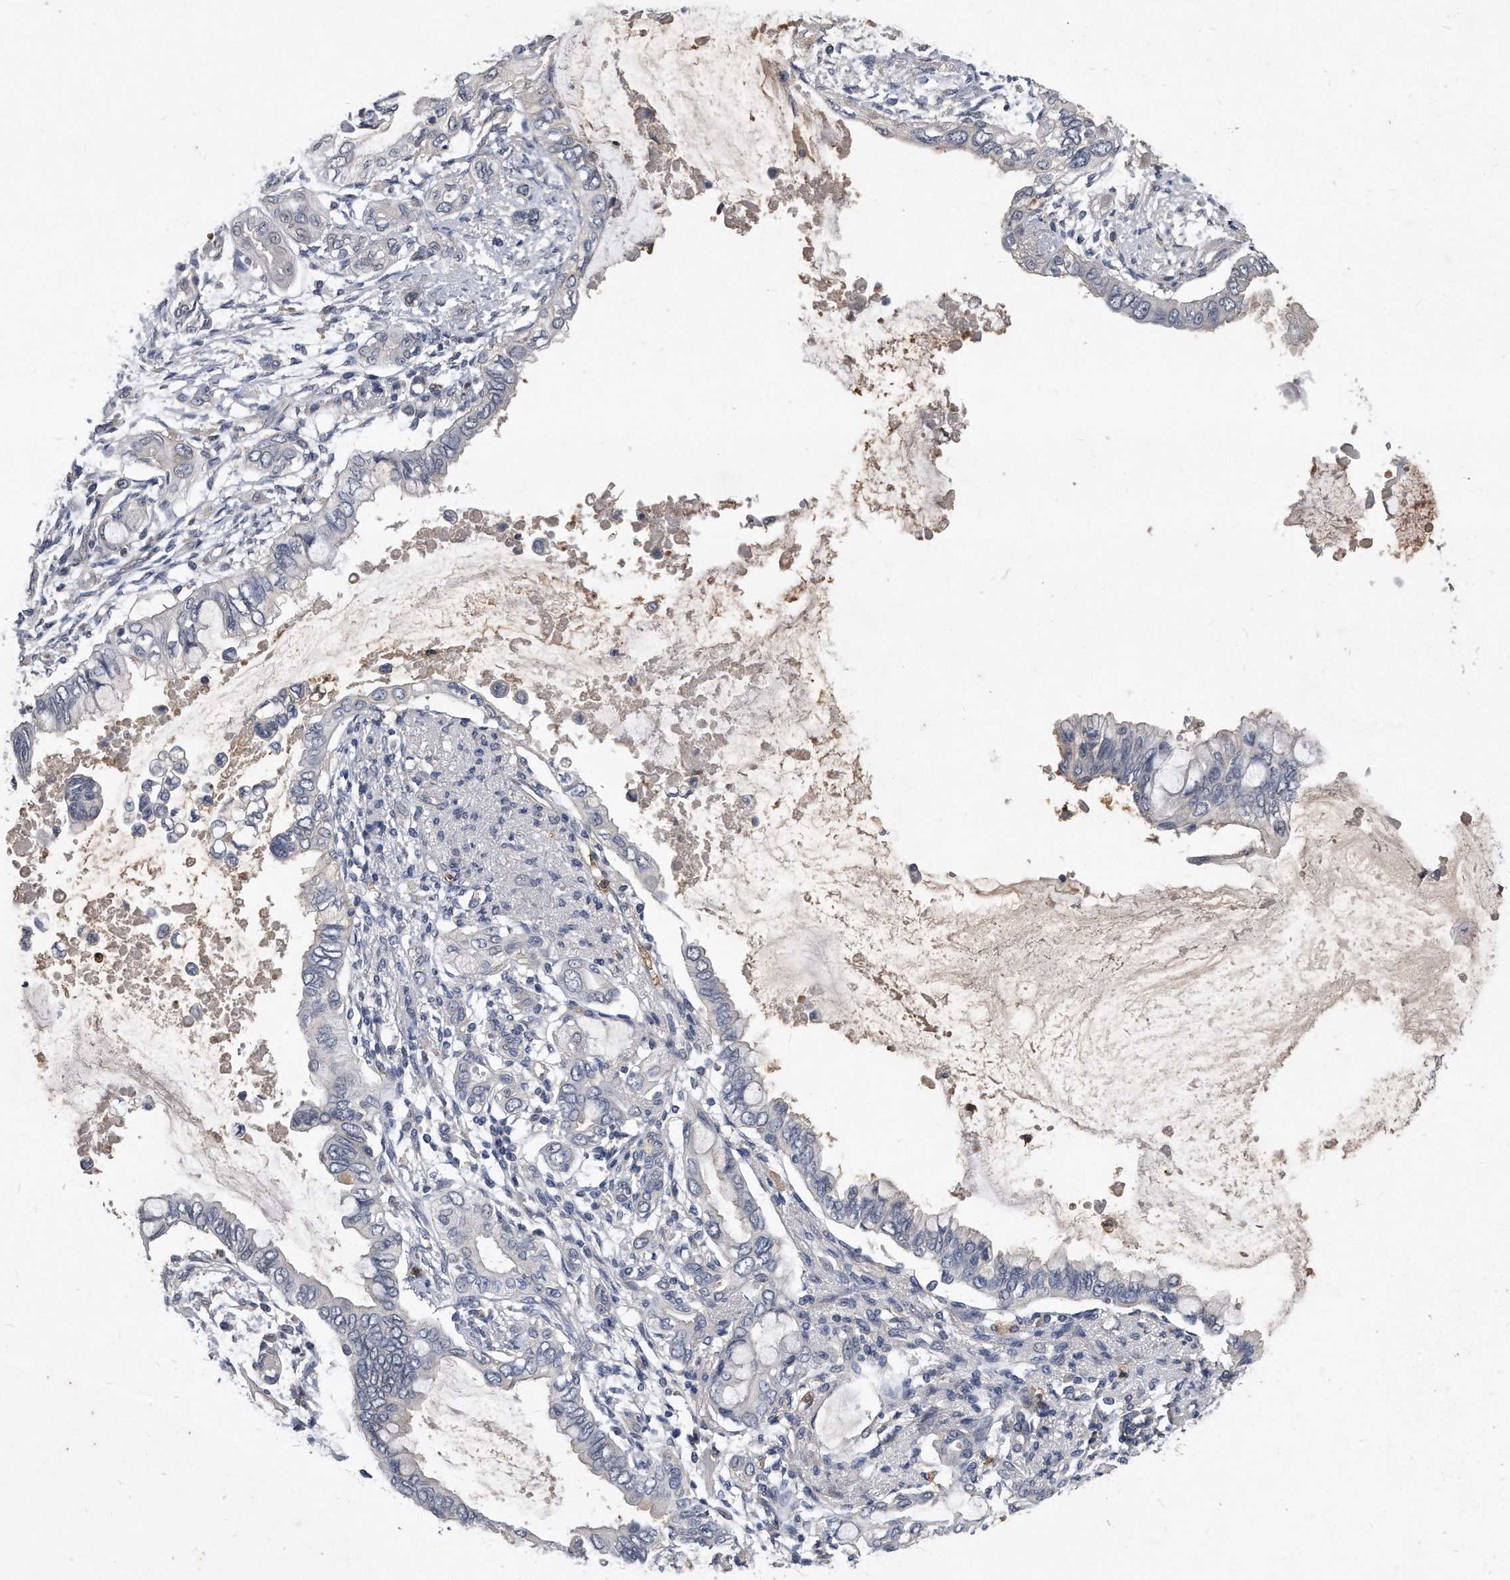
{"staining": {"intensity": "negative", "quantity": "none", "location": "none"}, "tissue": "pancreatic cancer", "cell_type": "Tumor cells", "image_type": "cancer", "snomed": [{"axis": "morphology", "description": "Adenocarcinoma, NOS"}, {"axis": "topography", "description": "Pancreas"}], "caption": "Pancreatic cancer stained for a protein using immunohistochemistry (IHC) displays no staining tumor cells.", "gene": "HOMER3", "patient": {"sex": "female", "age": 60}}